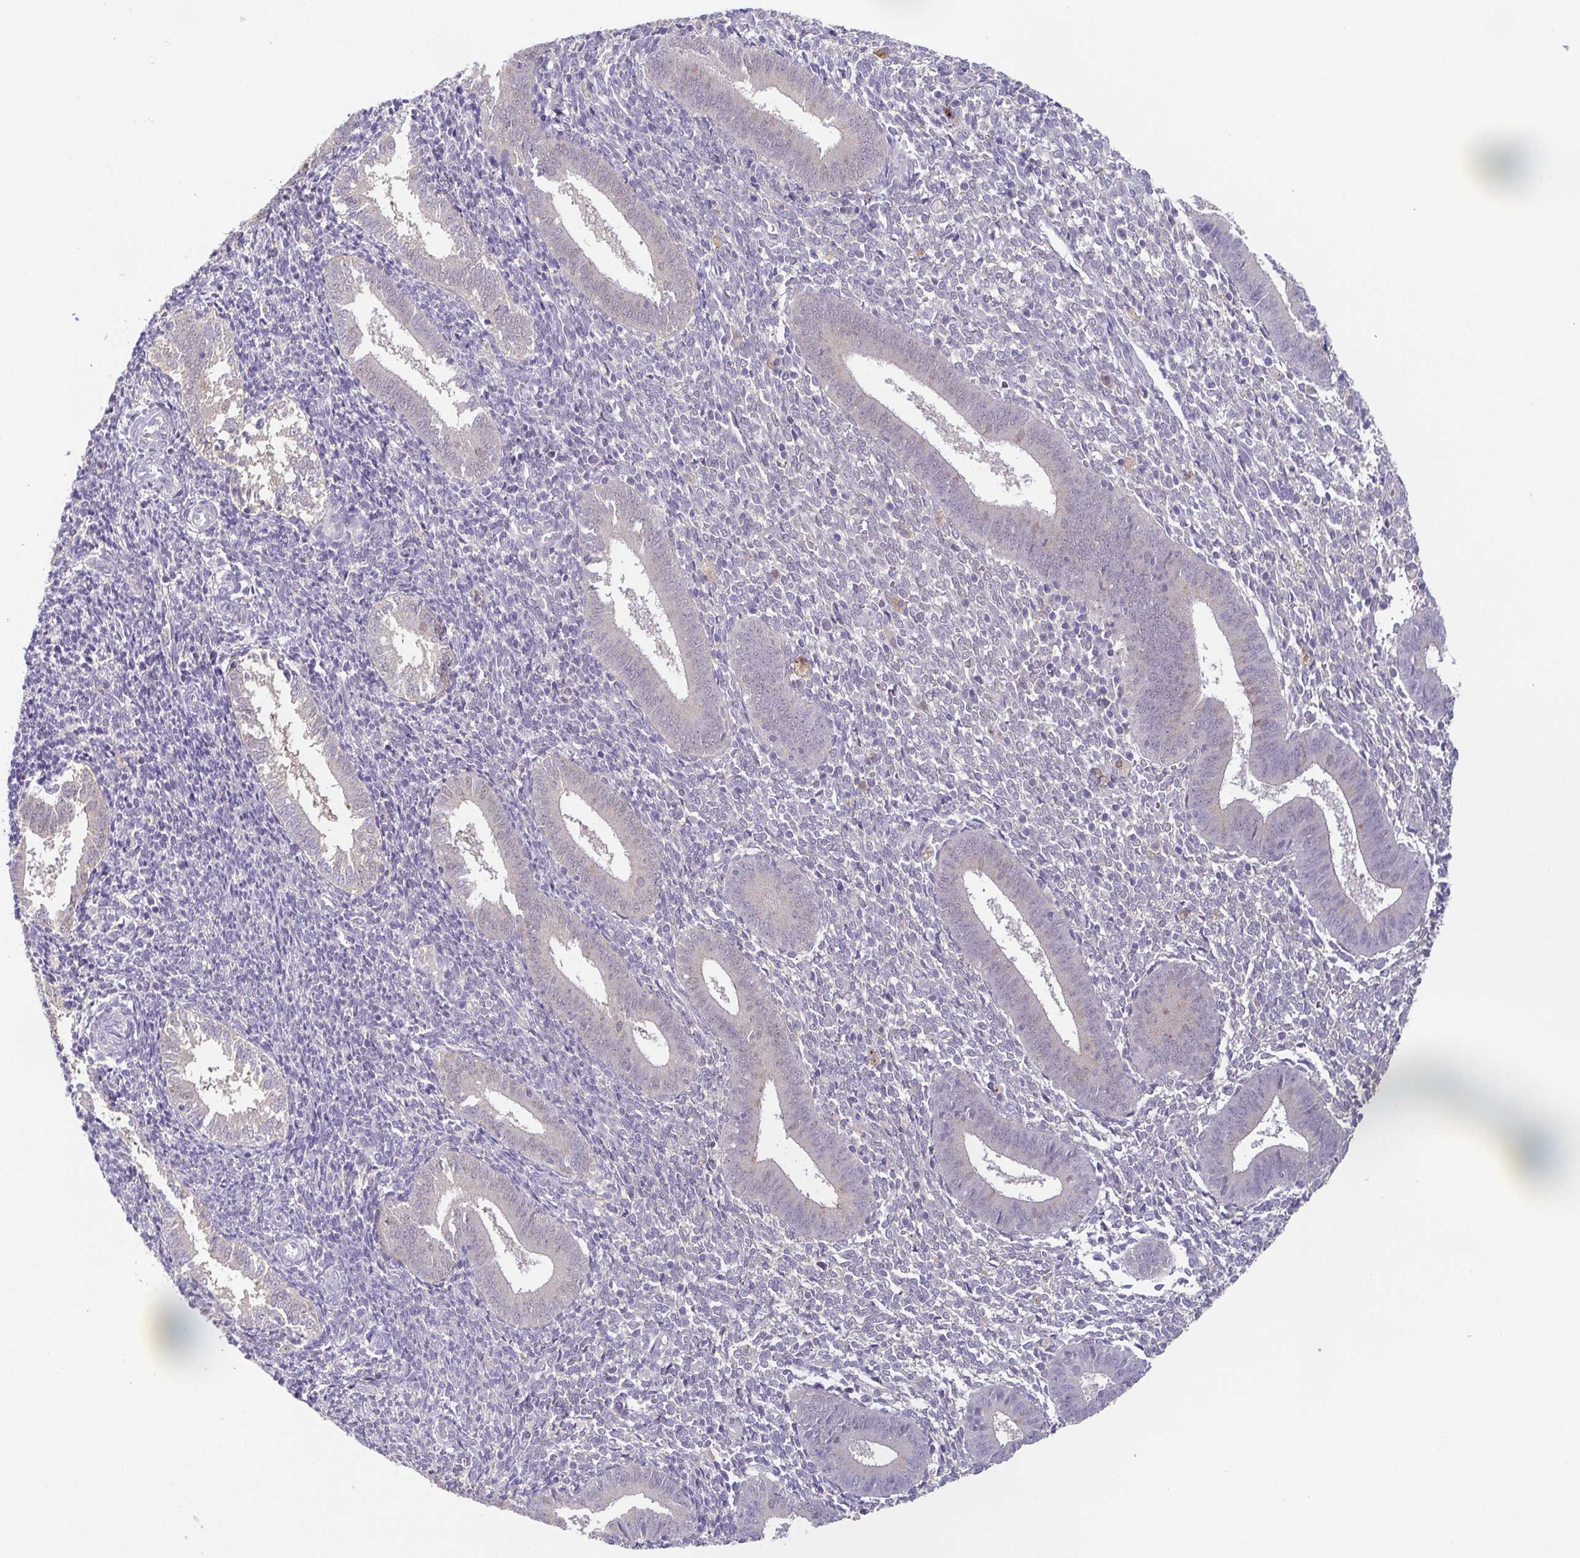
{"staining": {"intensity": "negative", "quantity": "none", "location": "none"}, "tissue": "endometrium", "cell_type": "Cells in endometrial stroma", "image_type": "normal", "snomed": [{"axis": "morphology", "description": "Normal tissue, NOS"}, {"axis": "topography", "description": "Endometrium"}], "caption": "Immunohistochemistry (IHC) micrograph of normal endometrium: human endometrium stained with DAB (3,3'-diaminobenzidine) displays no significant protein expression in cells in endometrial stroma.", "gene": "UBE2Q1", "patient": {"sex": "female", "age": 25}}